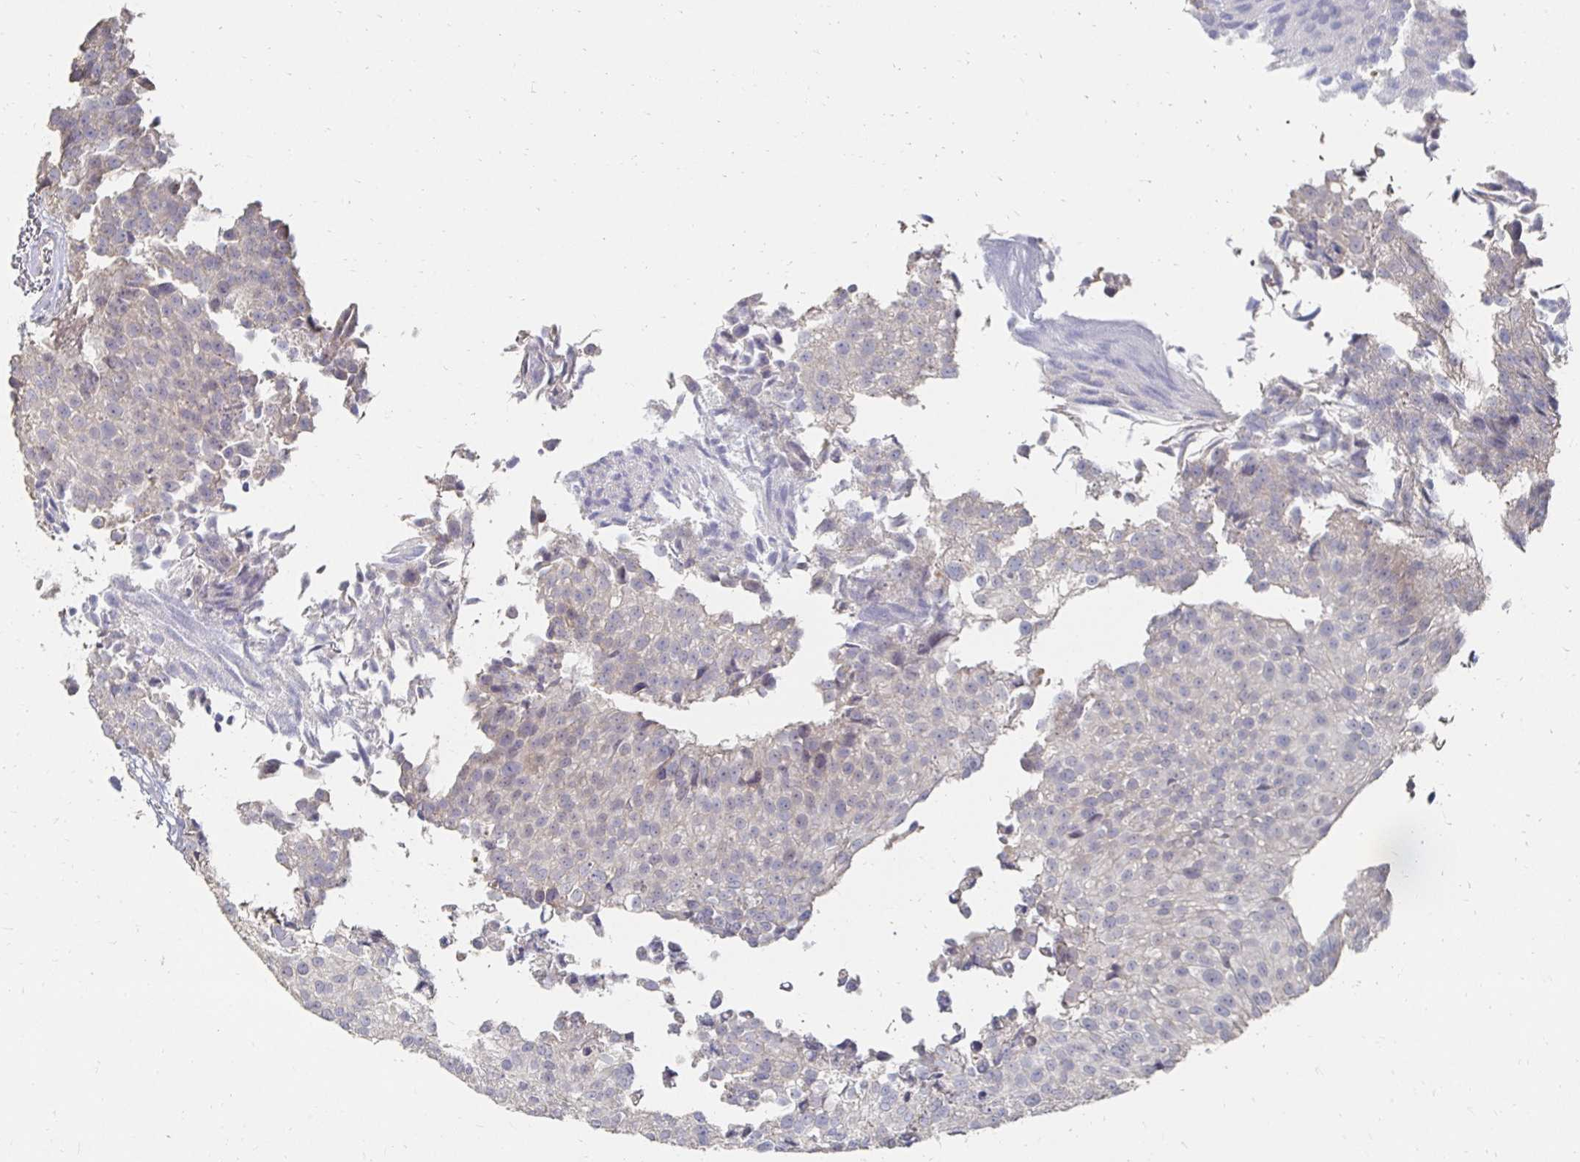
{"staining": {"intensity": "negative", "quantity": "none", "location": "none"}, "tissue": "urothelial cancer", "cell_type": "Tumor cells", "image_type": "cancer", "snomed": [{"axis": "morphology", "description": "Urothelial carcinoma, Low grade"}, {"axis": "topography", "description": "Urinary bladder"}], "caption": "Immunohistochemical staining of human urothelial cancer shows no significant staining in tumor cells.", "gene": "ZNF727", "patient": {"sex": "male", "age": 80}}